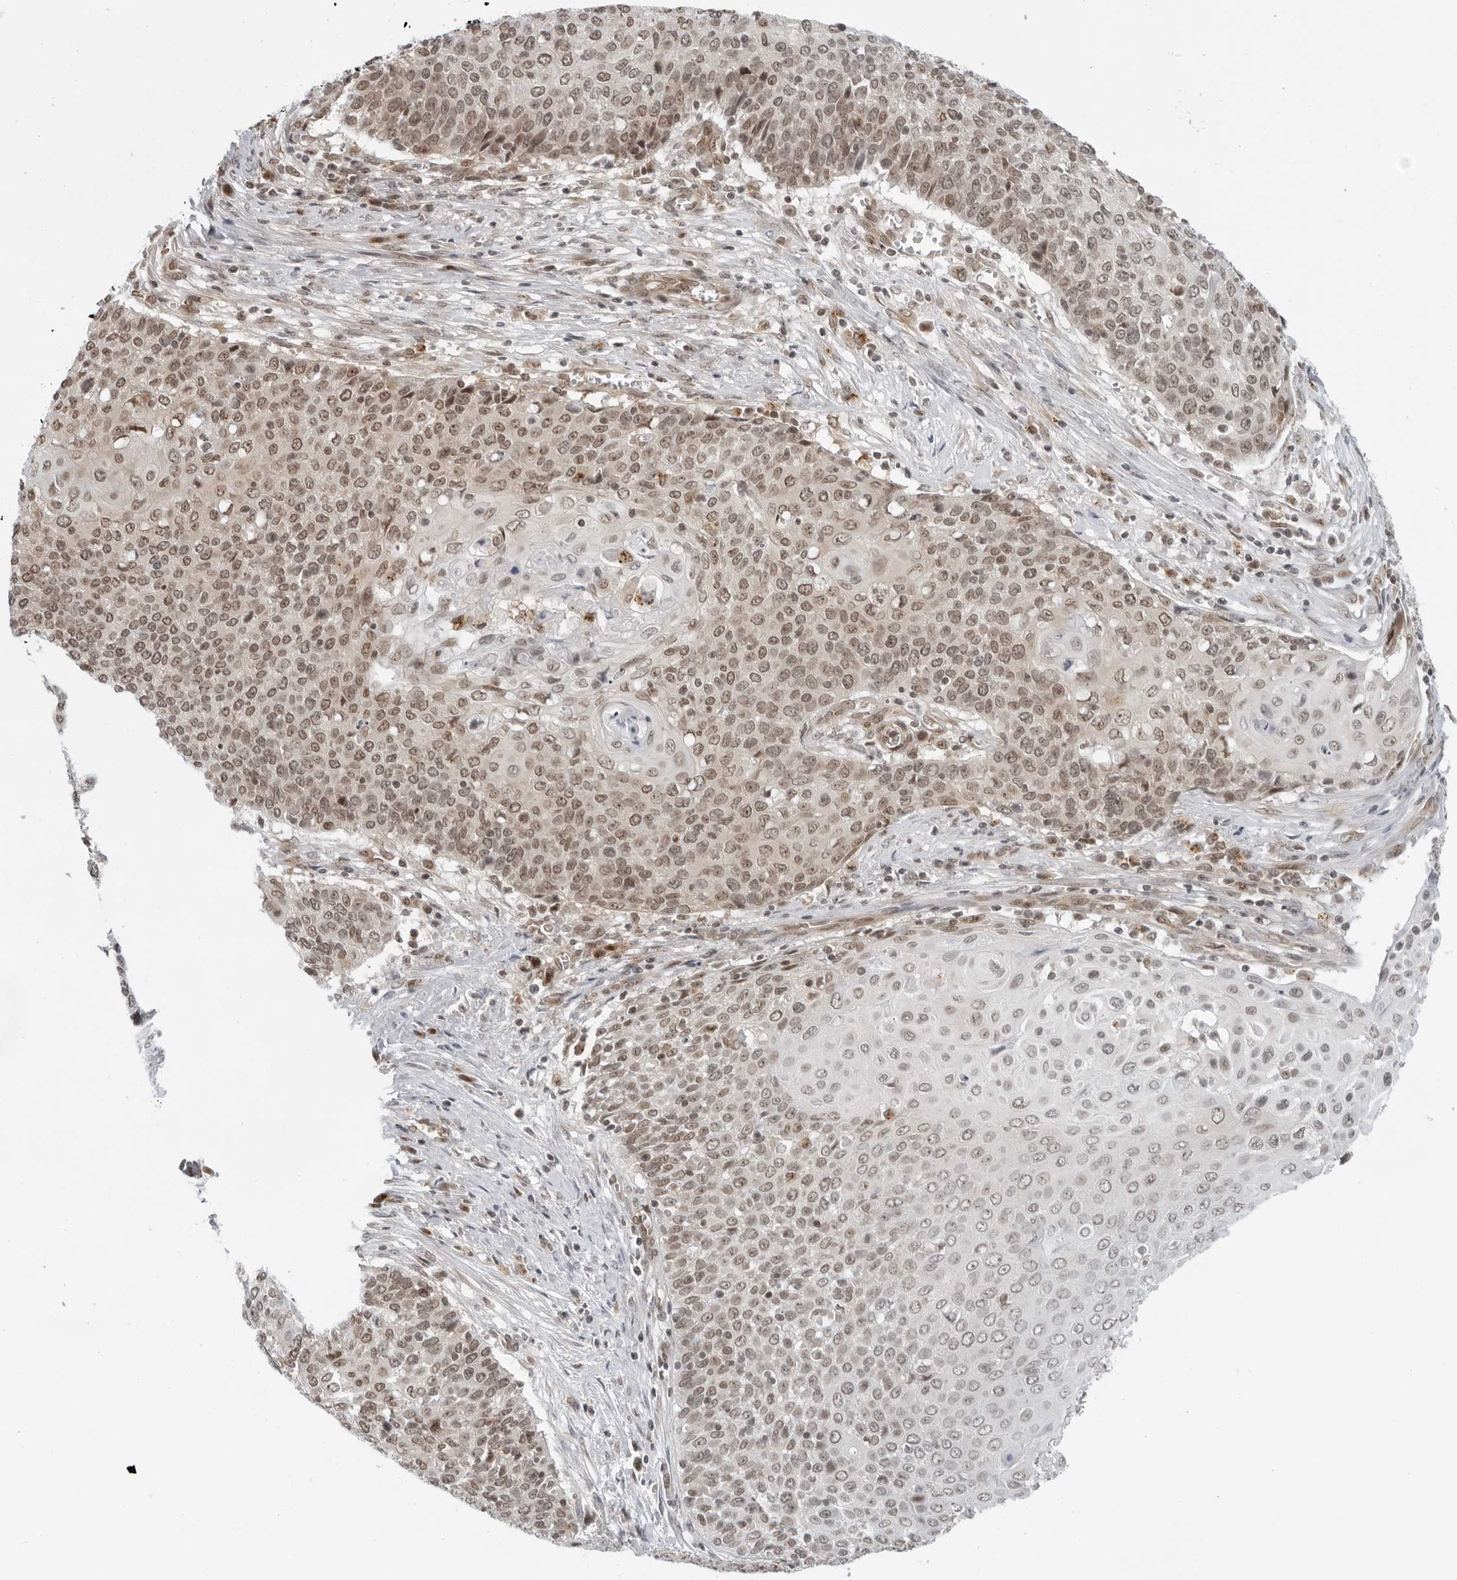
{"staining": {"intensity": "moderate", "quantity": ">75%", "location": "nuclear"}, "tissue": "cervical cancer", "cell_type": "Tumor cells", "image_type": "cancer", "snomed": [{"axis": "morphology", "description": "Squamous cell carcinoma, NOS"}, {"axis": "topography", "description": "Cervix"}], "caption": "The immunohistochemical stain shows moderate nuclear positivity in tumor cells of cervical squamous cell carcinoma tissue. Nuclei are stained in blue.", "gene": "TOX4", "patient": {"sex": "female", "age": 39}}